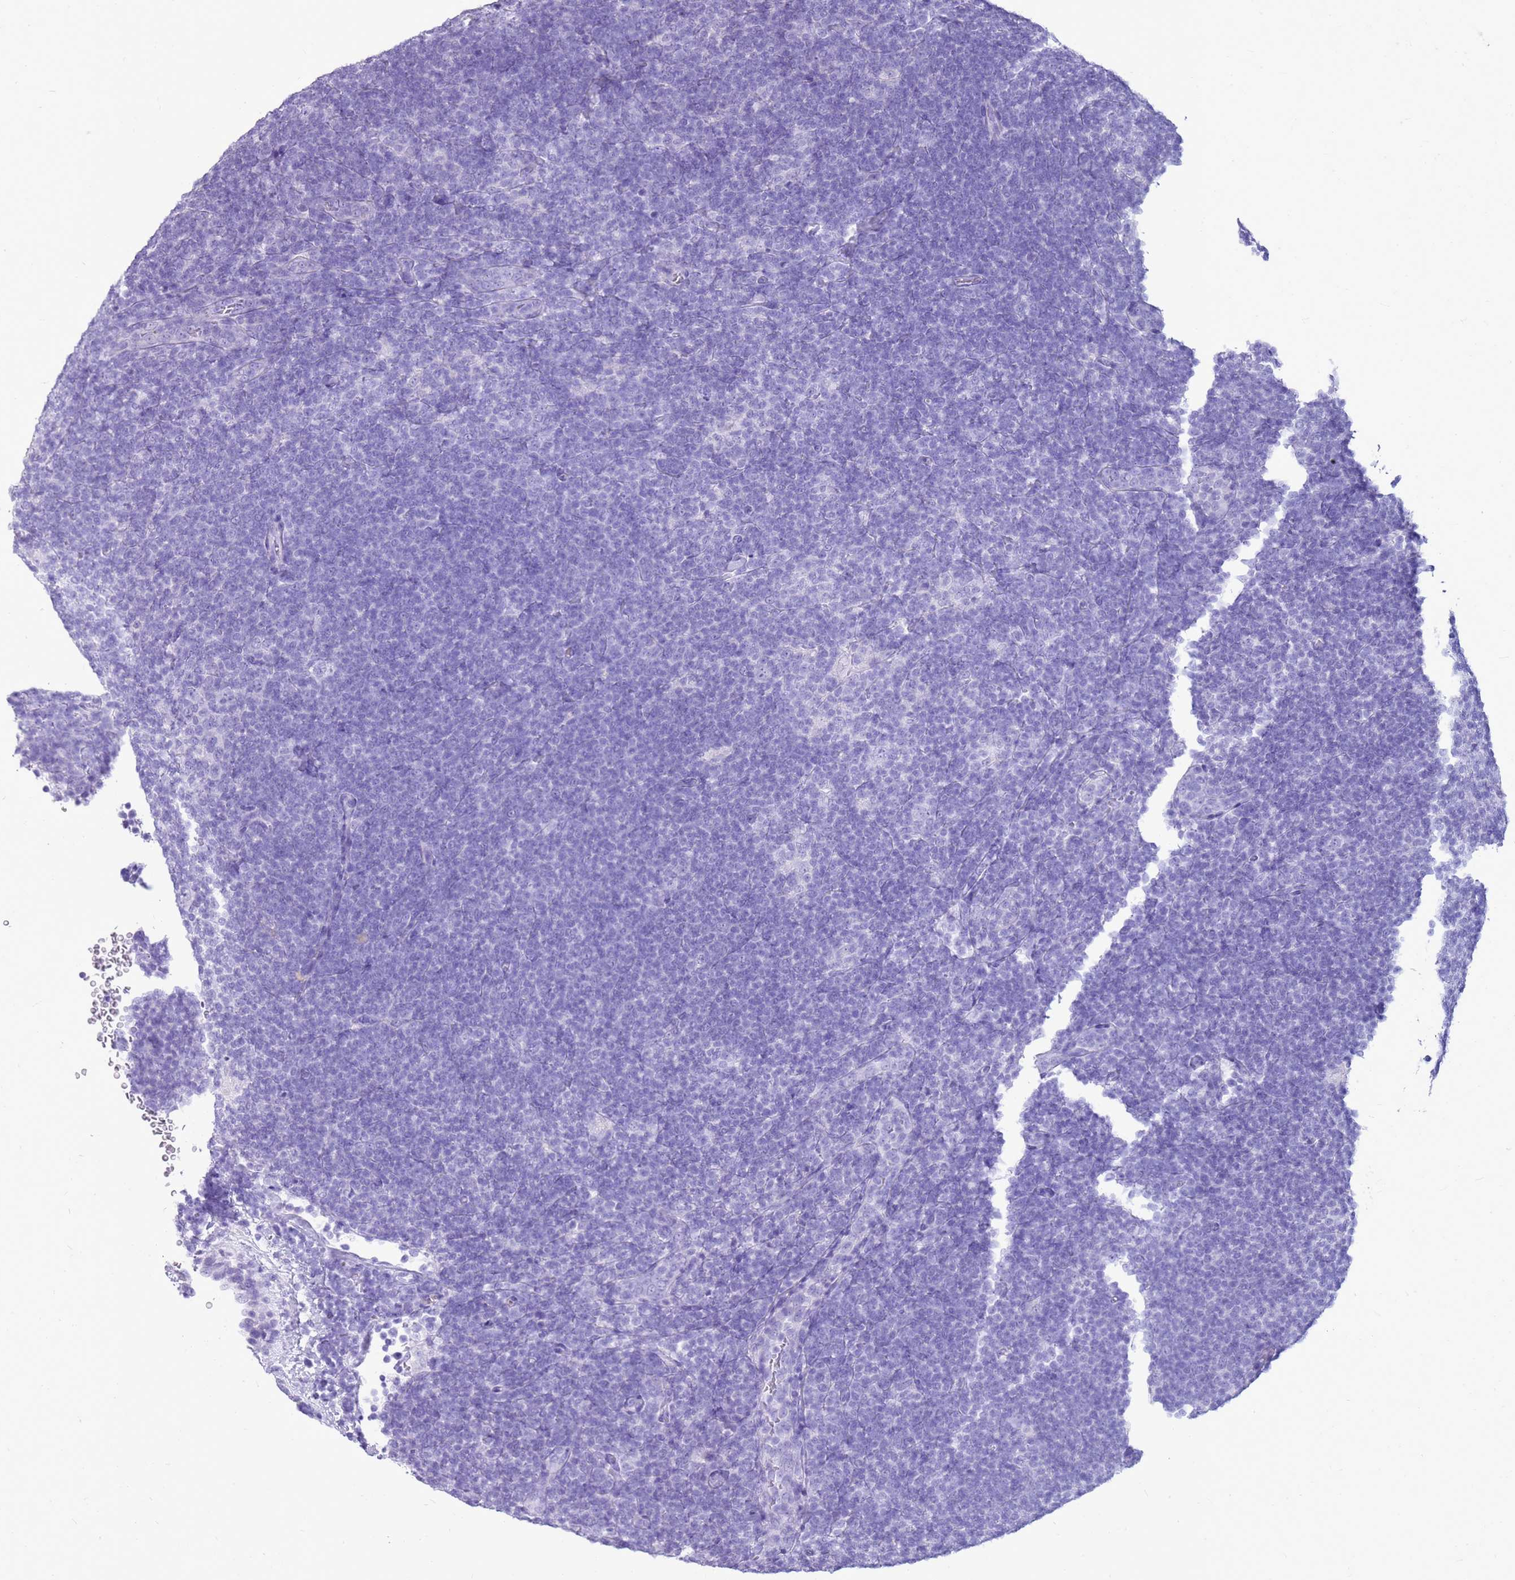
{"staining": {"intensity": "negative", "quantity": "none", "location": "none"}, "tissue": "lymphoma", "cell_type": "Tumor cells", "image_type": "cancer", "snomed": [{"axis": "morphology", "description": "Hodgkin's disease, NOS"}, {"axis": "topography", "description": "Lymph node"}], "caption": "Tumor cells are negative for brown protein staining in lymphoma. (Immunohistochemistry, brightfield microscopy, high magnification).", "gene": "CA8", "patient": {"sex": "female", "age": 57}}